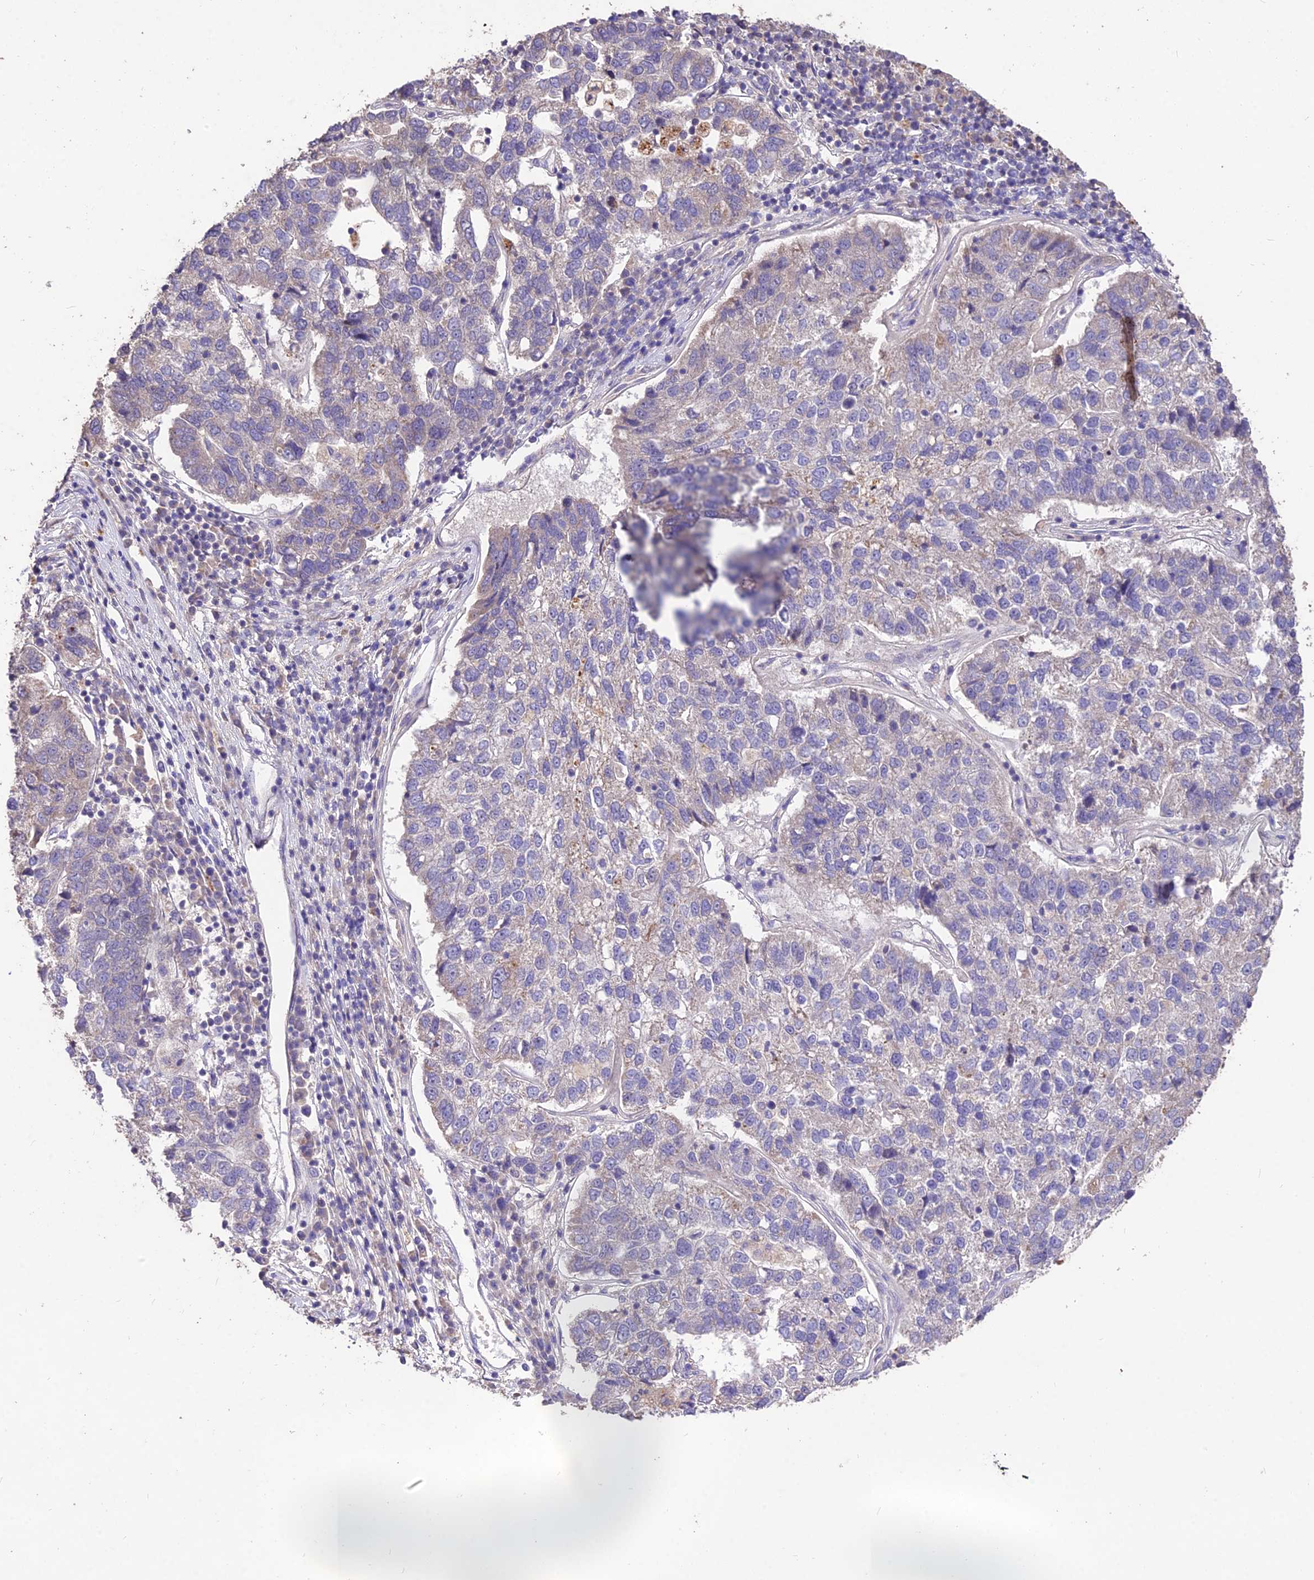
{"staining": {"intensity": "negative", "quantity": "none", "location": "none"}, "tissue": "pancreatic cancer", "cell_type": "Tumor cells", "image_type": "cancer", "snomed": [{"axis": "morphology", "description": "Adenocarcinoma, NOS"}, {"axis": "topography", "description": "Pancreas"}], "caption": "The micrograph reveals no staining of tumor cells in pancreatic cancer (adenocarcinoma).", "gene": "SDHD", "patient": {"sex": "female", "age": 61}}